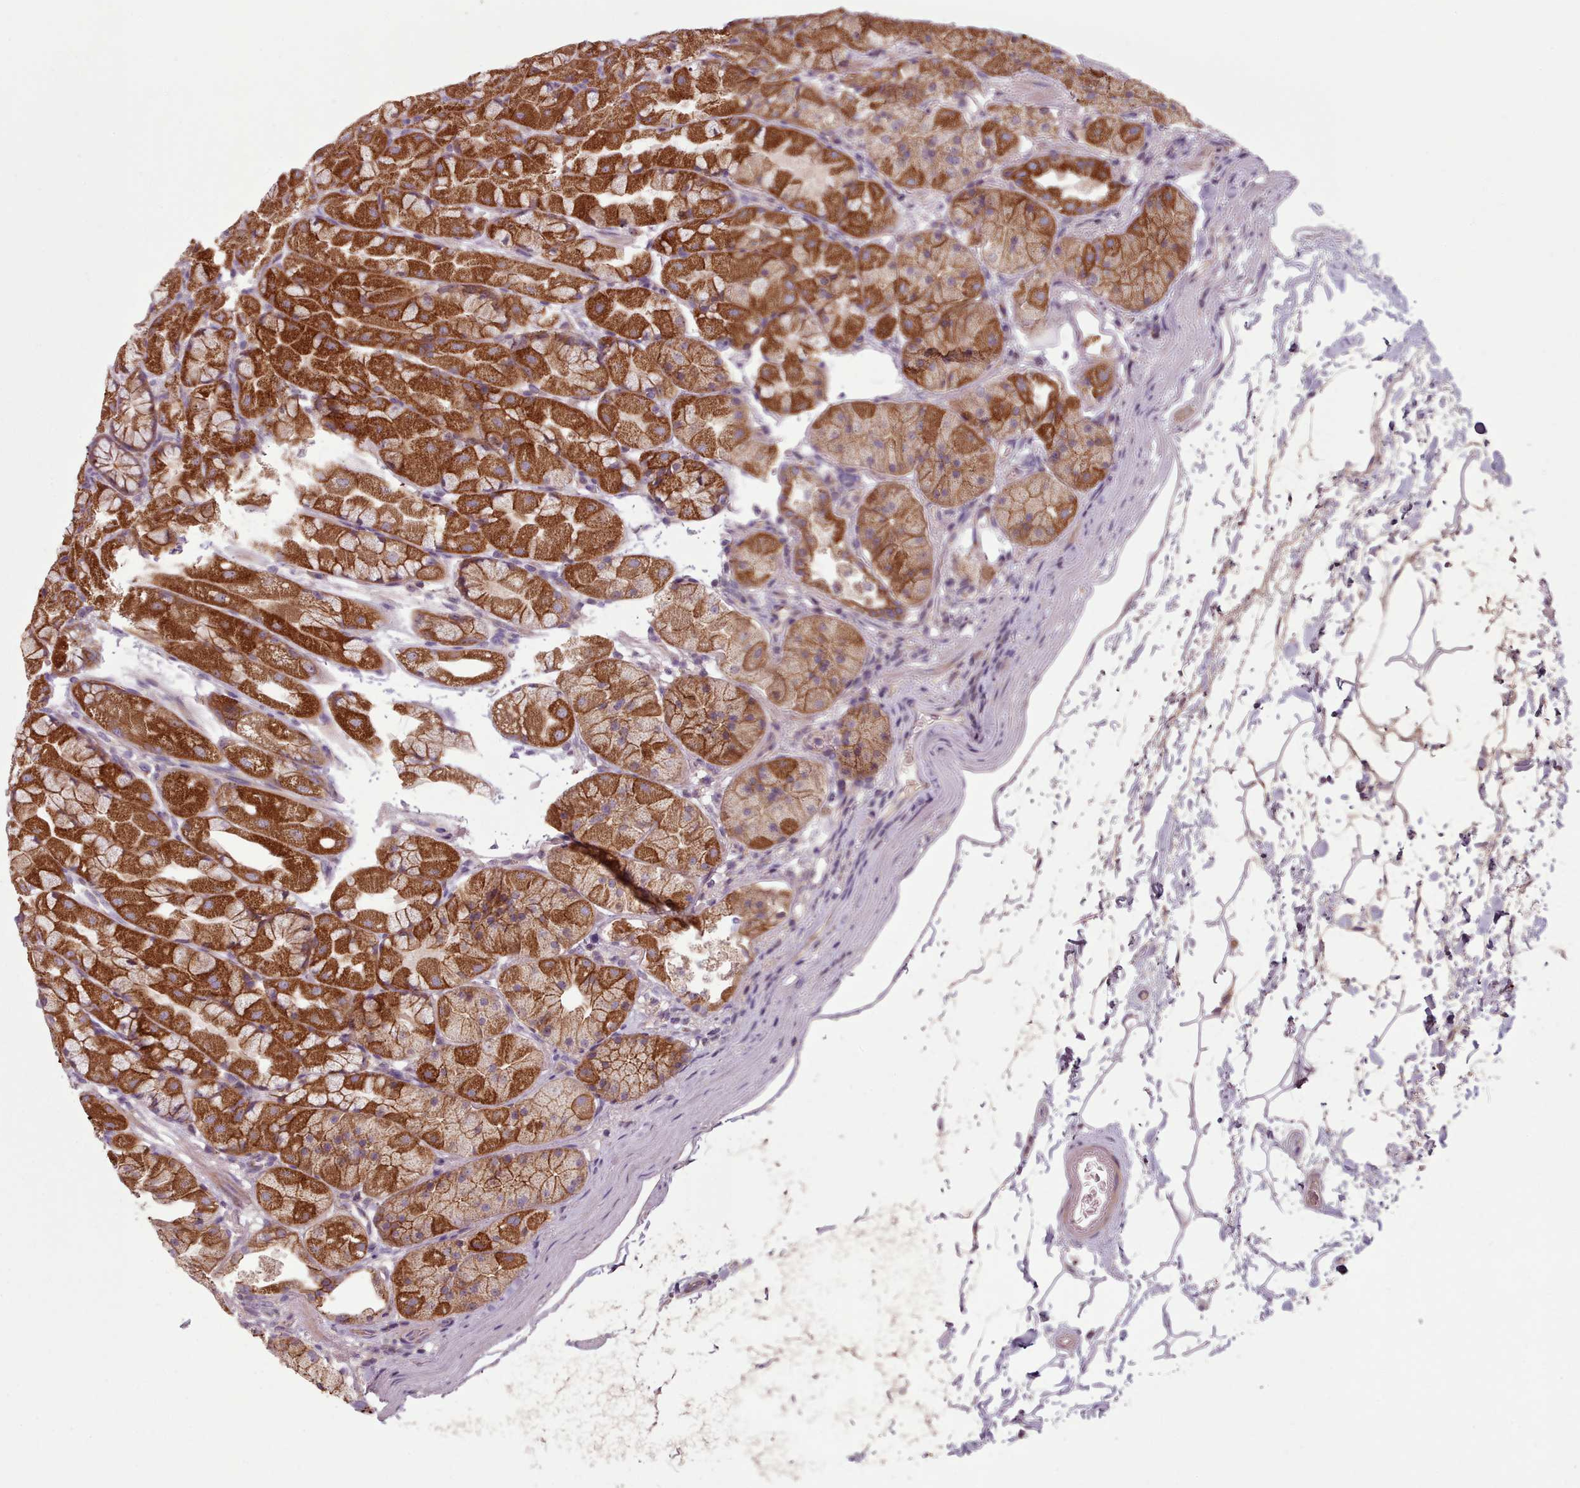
{"staining": {"intensity": "strong", "quantity": ">75%", "location": "cytoplasmic/membranous"}, "tissue": "stomach", "cell_type": "Glandular cells", "image_type": "normal", "snomed": [{"axis": "morphology", "description": "Normal tissue, NOS"}, {"axis": "topography", "description": "Stomach"}], "caption": "IHC (DAB (3,3'-diaminobenzidine)) staining of normal stomach demonstrates strong cytoplasmic/membranous protein expression in about >75% of glandular cells.", "gene": "NT5DC2", "patient": {"sex": "male", "age": 57}}